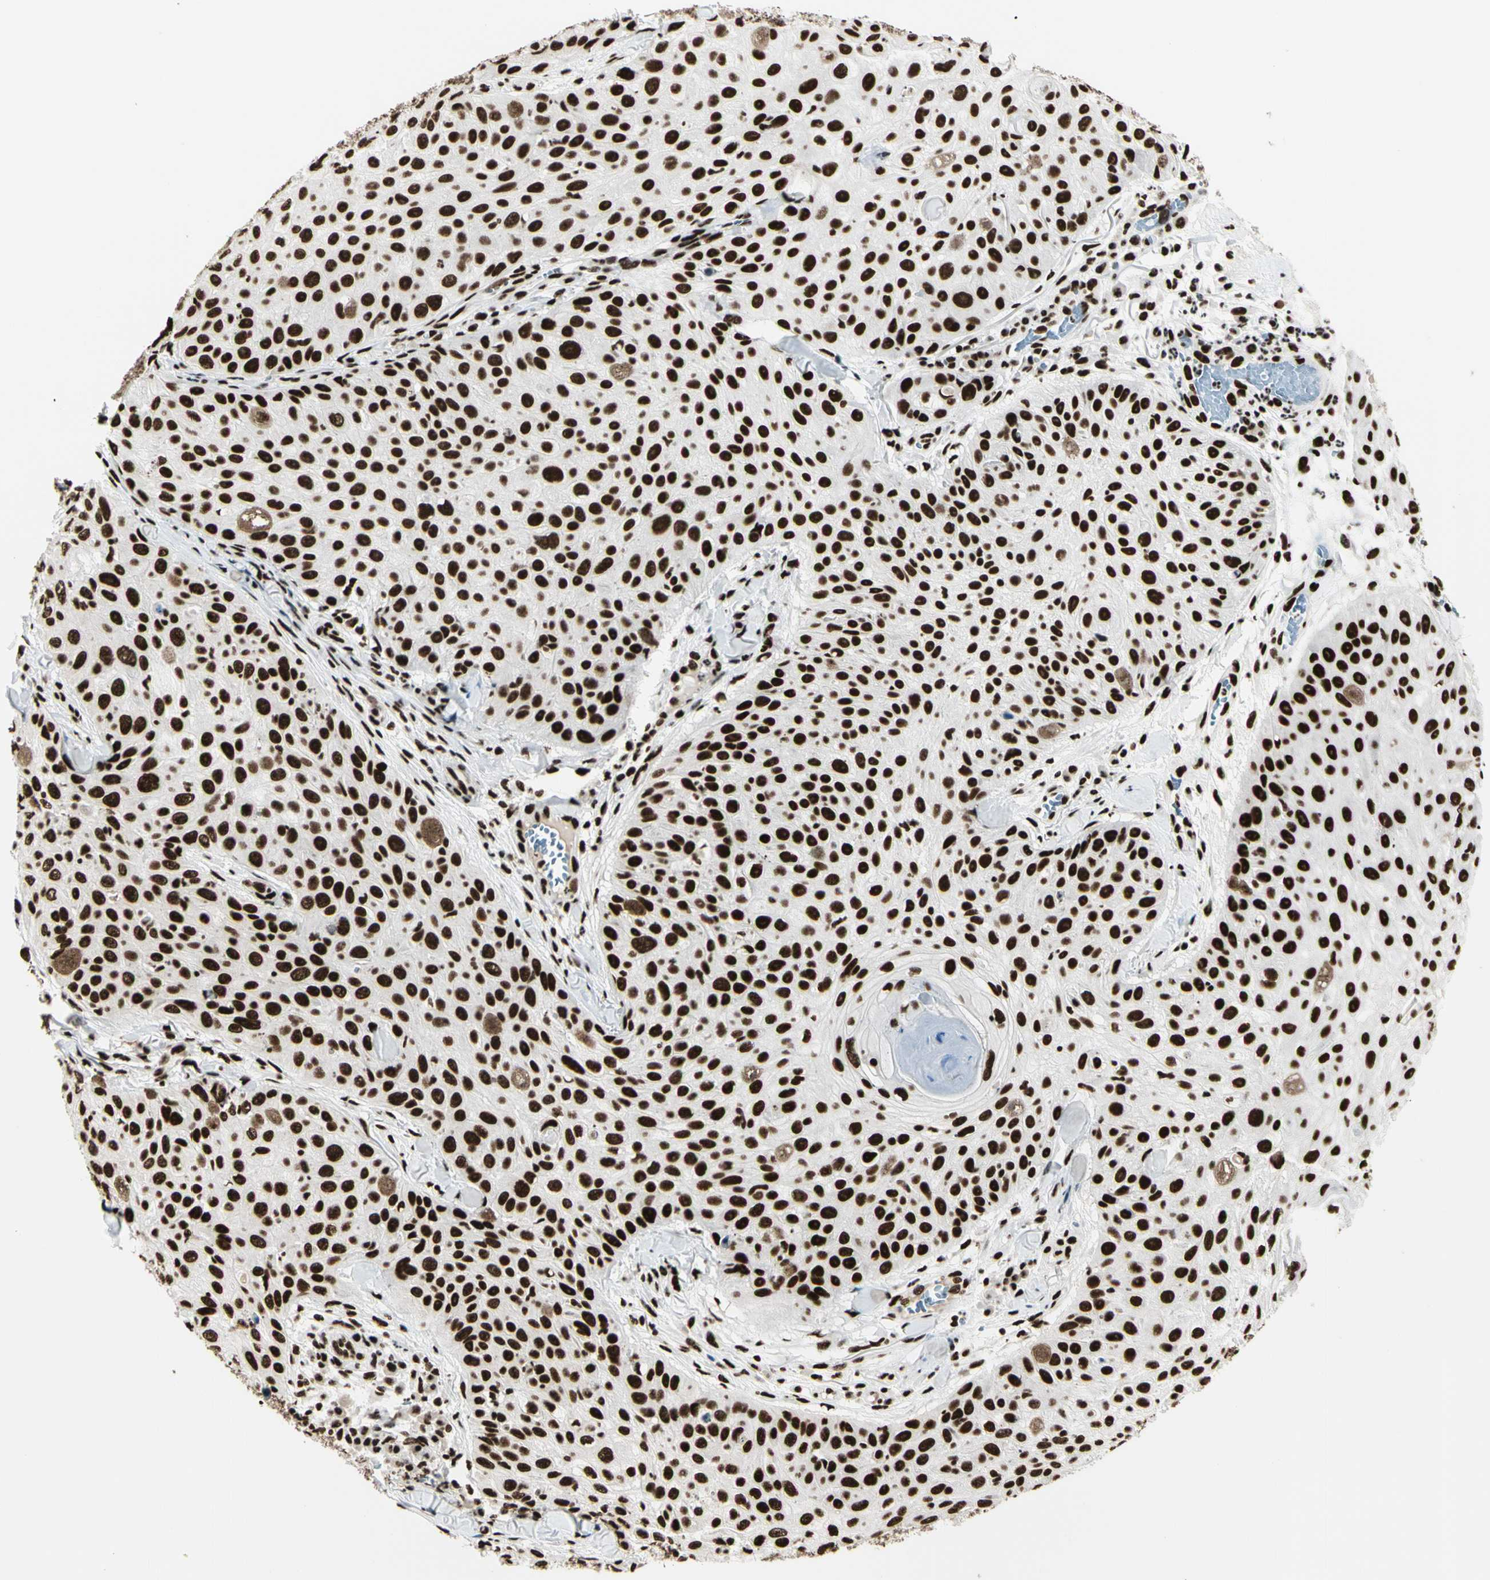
{"staining": {"intensity": "strong", "quantity": ">75%", "location": "nuclear"}, "tissue": "skin cancer", "cell_type": "Tumor cells", "image_type": "cancer", "snomed": [{"axis": "morphology", "description": "Squamous cell carcinoma, NOS"}, {"axis": "topography", "description": "Skin"}], "caption": "This is an image of immunohistochemistry staining of skin cancer, which shows strong expression in the nuclear of tumor cells.", "gene": "CCAR1", "patient": {"sex": "male", "age": 86}}